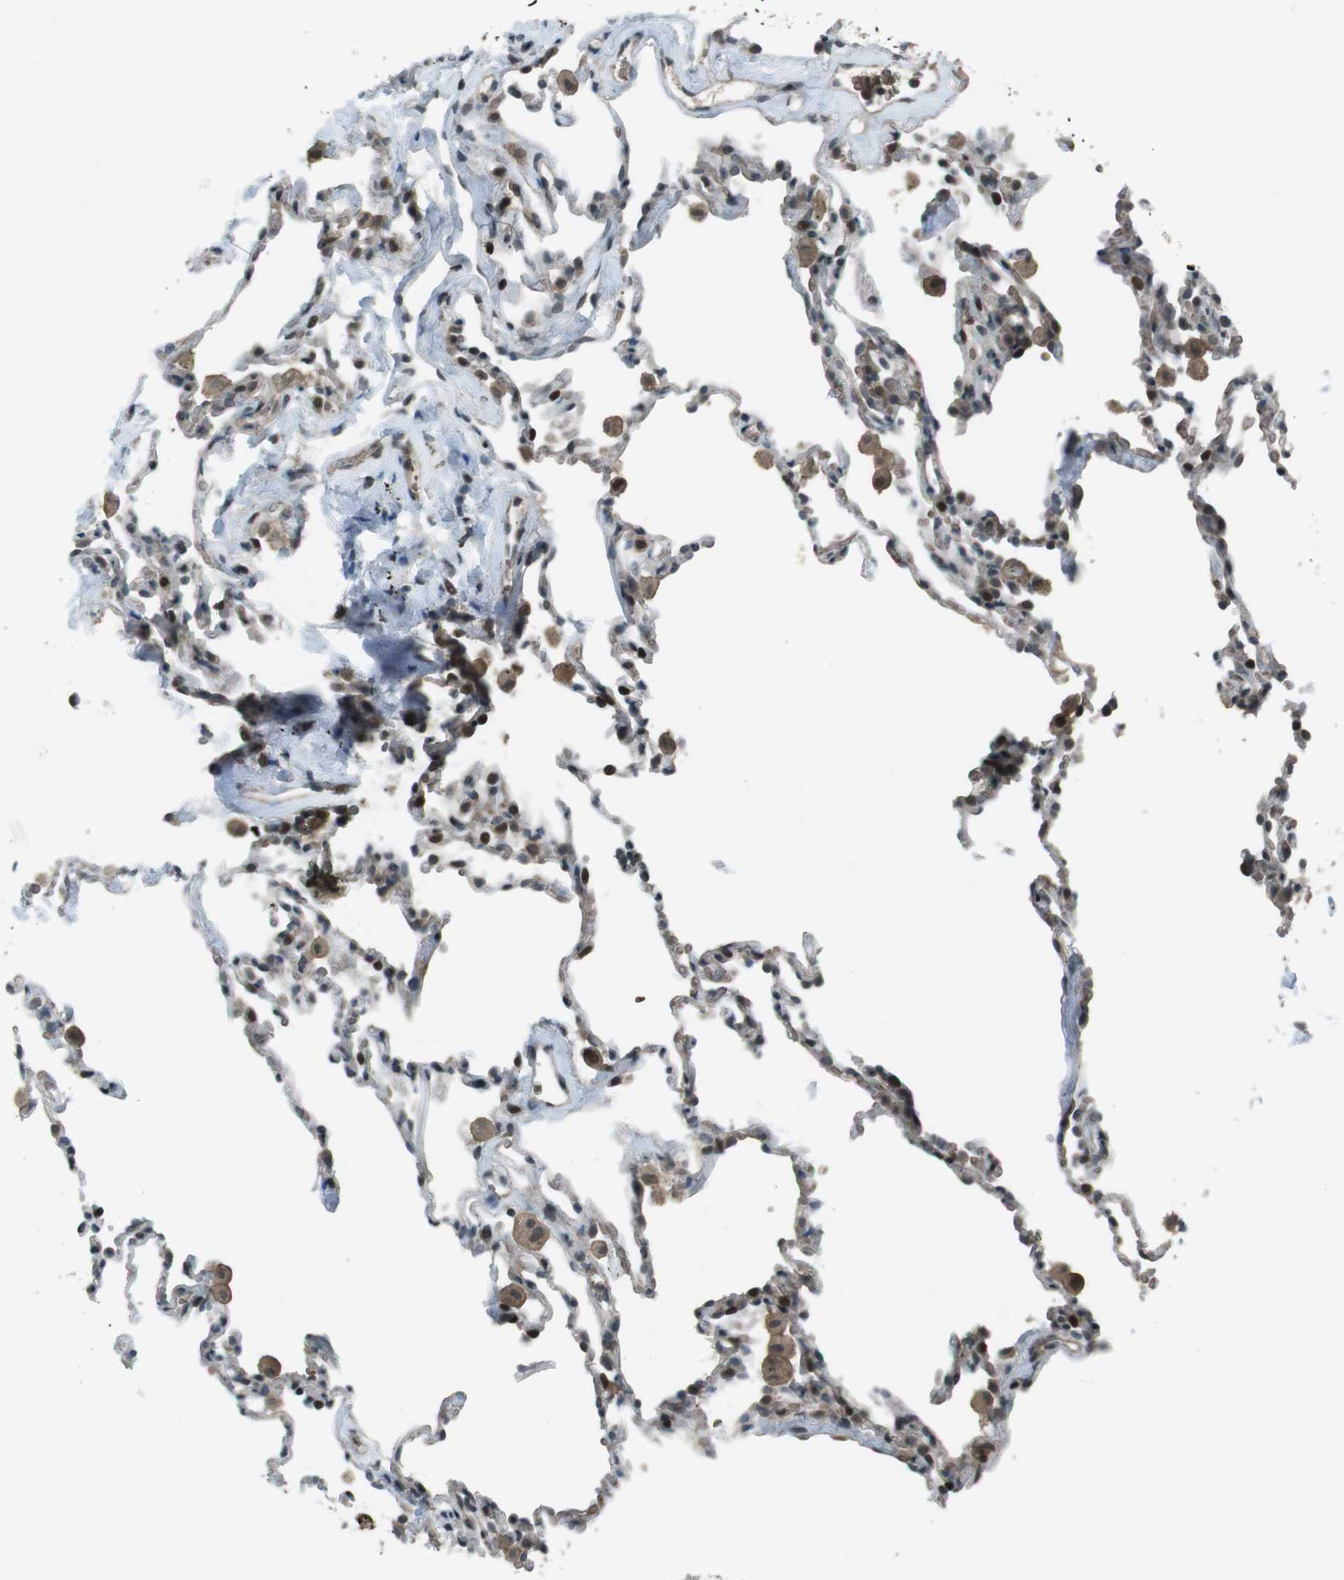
{"staining": {"intensity": "moderate", "quantity": "25%-75%", "location": "nuclear"}, "tissue": "lung", "cell_type": "Alveolar cells", "image_type": "normal", "snomed": [{"axis": "morphology", "description": "Normal tissue, NOS"}, {"axis": "morphology", "description": "Soft tissue tumor metastatic"}, {"axis": "topography", "description": "Lung"}], "caption": "The histopathology image shows a brown stain indicating the presence of a protein in the nuclear of alveolar cells in lung.", "gene": "SLITRK5", "patient": {"sex": "male", "age": 59}}